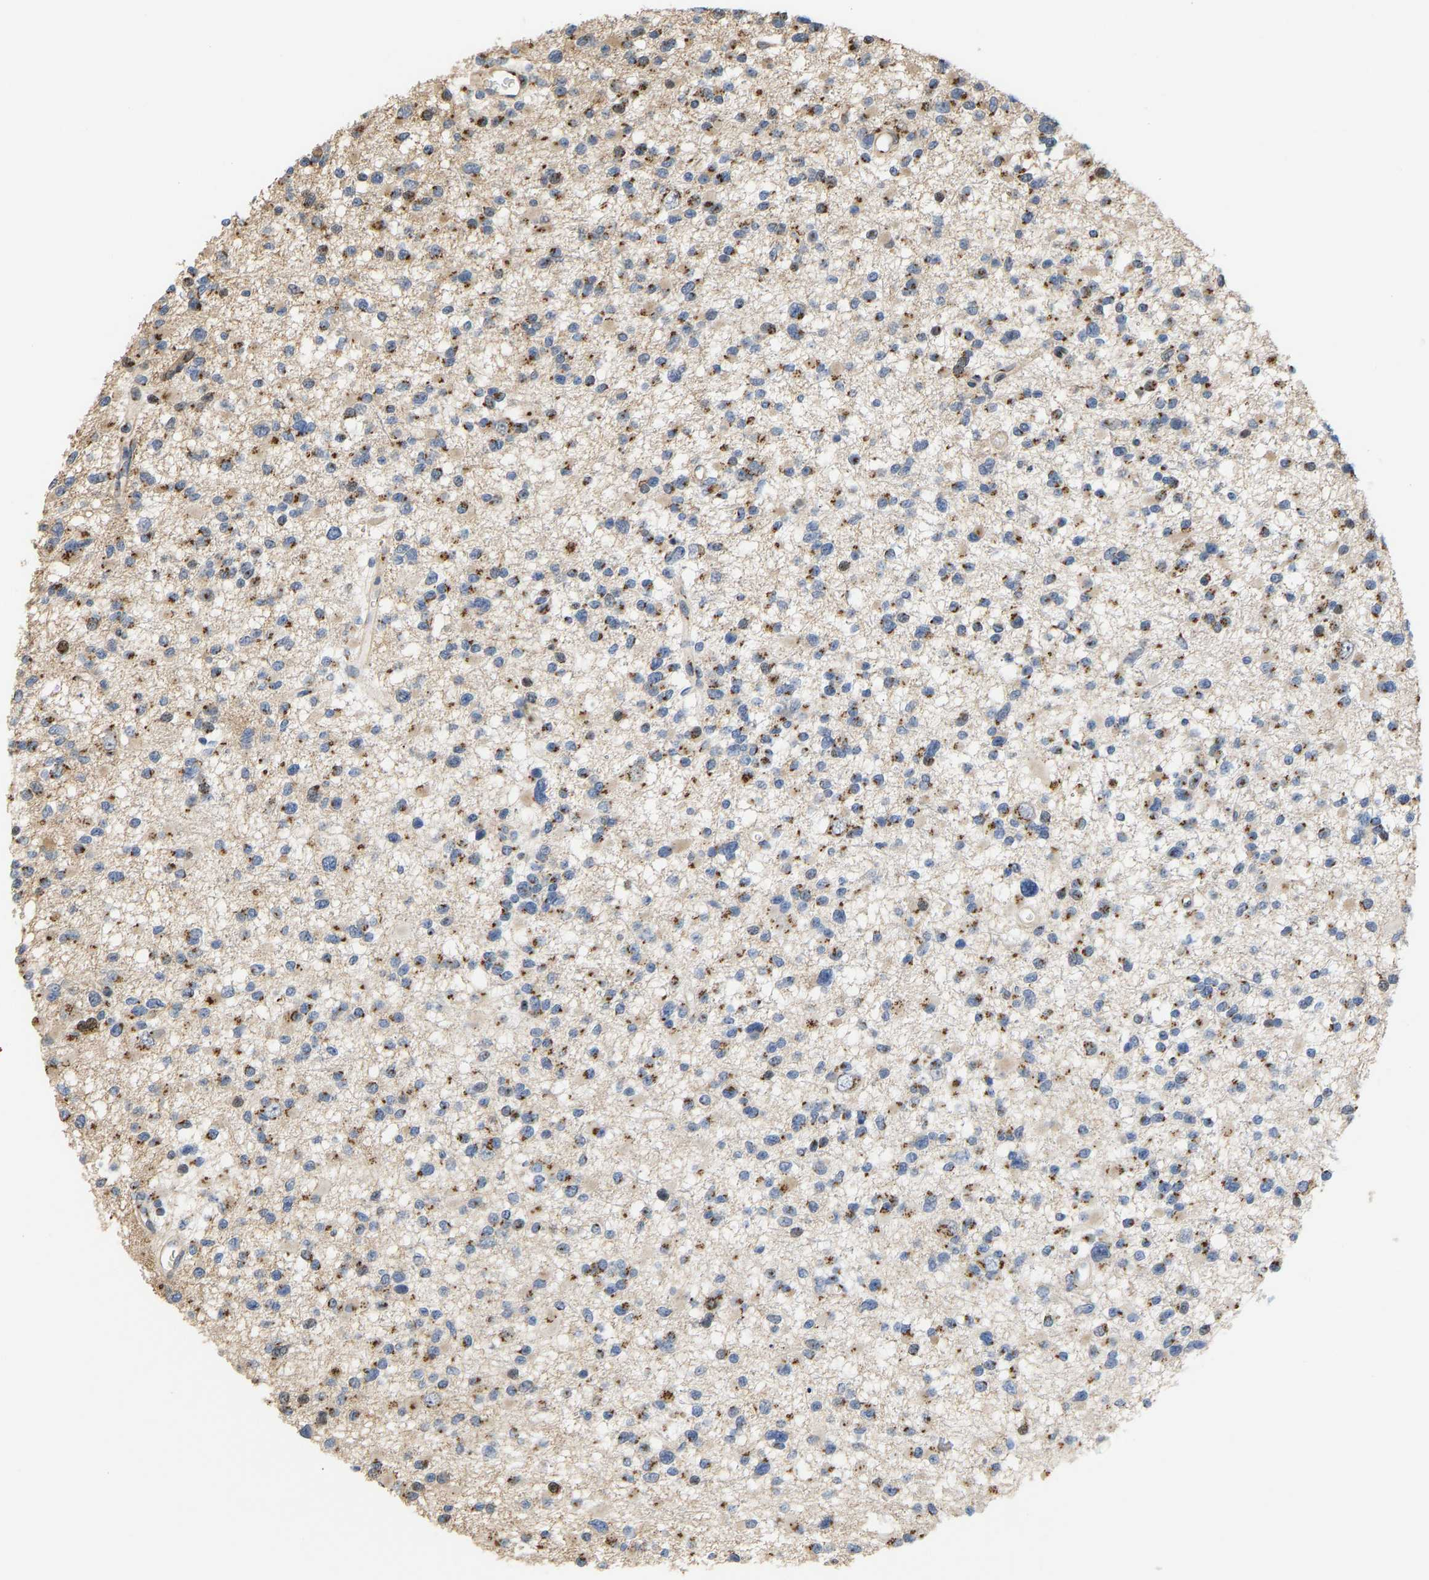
{"staining": {"intensity": "moderate", "quantity": ">75%", "location": "cytoplasmic/membranous"}, "tissue": "glioma", "cell_type": "Tumor cells", "image_type": "cancer", "snomed": [{"axis": "morphology", "description": "Glioma, malignant, Low grade"}, {"axis": "topography", "description": "Brain"}], "caption": "Tumor cells demonstrate medium levels of moderate cytoplasmic/membranous positivity in approximately >75% of cells in malignant glioma (low-grade).", "gene": "YIPF4", "patient": {"sex": "female", "age": 22}}